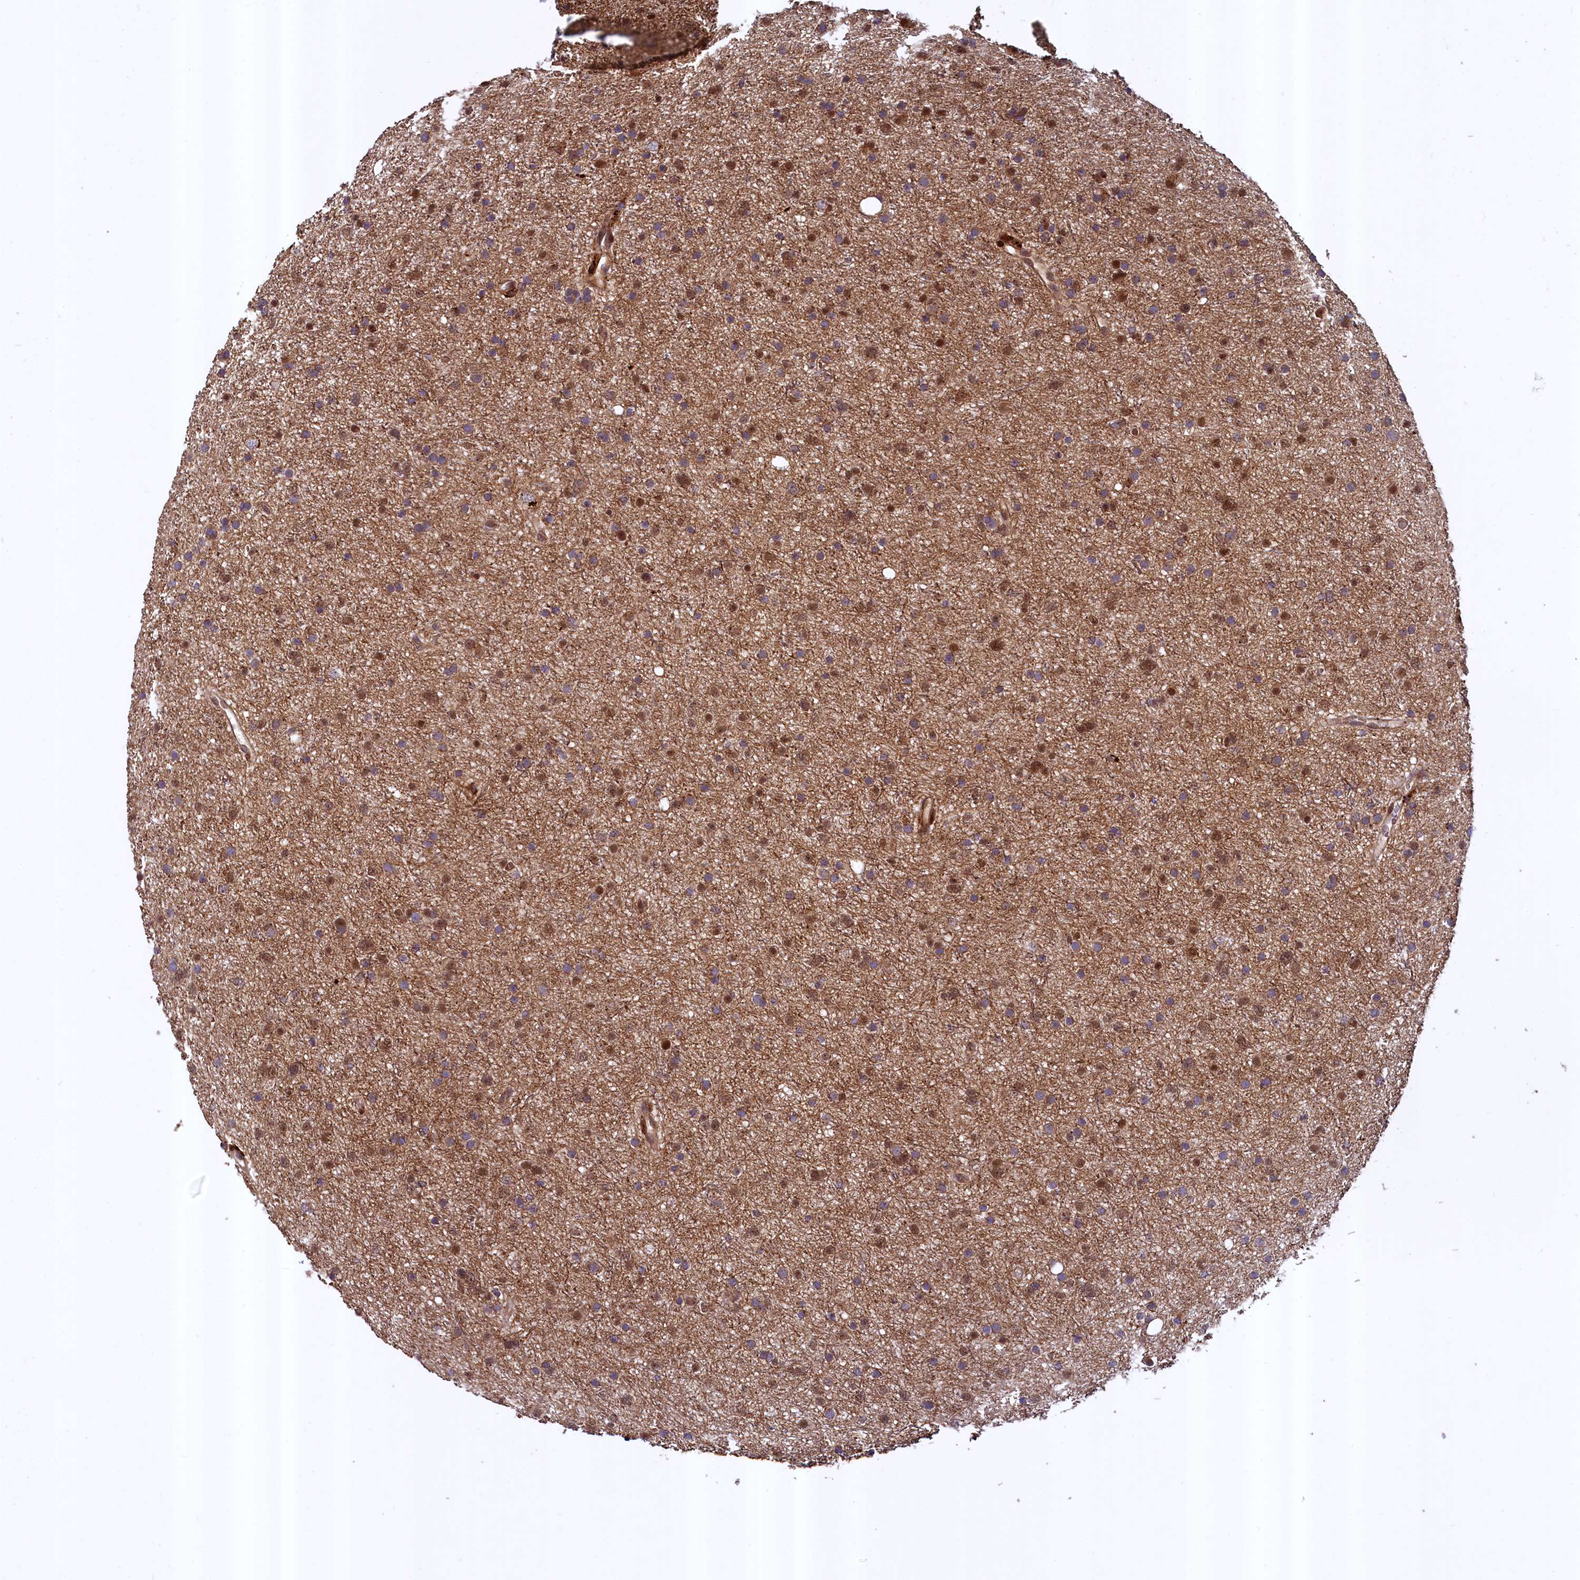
{"staining": {"intensity": "moderate", "quantity": ">75%", "location": "cytoplasmic/membranous"}, "tissue": "glioma", "cell_type": "Tumor cells", "image_type": "cancer", "snomed": [{"axis": "morphology", "description": "Glioma, malignant, Low grade"}, {"axis": "topography", "description": "Cerebral cortex"}], "caption": "A photomicrograph showing moderate cytoplasmic/membranous positivity in approximately >75% of tumor cells in malignant glioma (low-grade), as visualized by brown immunohistochemical staining.", "gene": "ZNF577", "patient": {"sex": "female", "age": 39}}